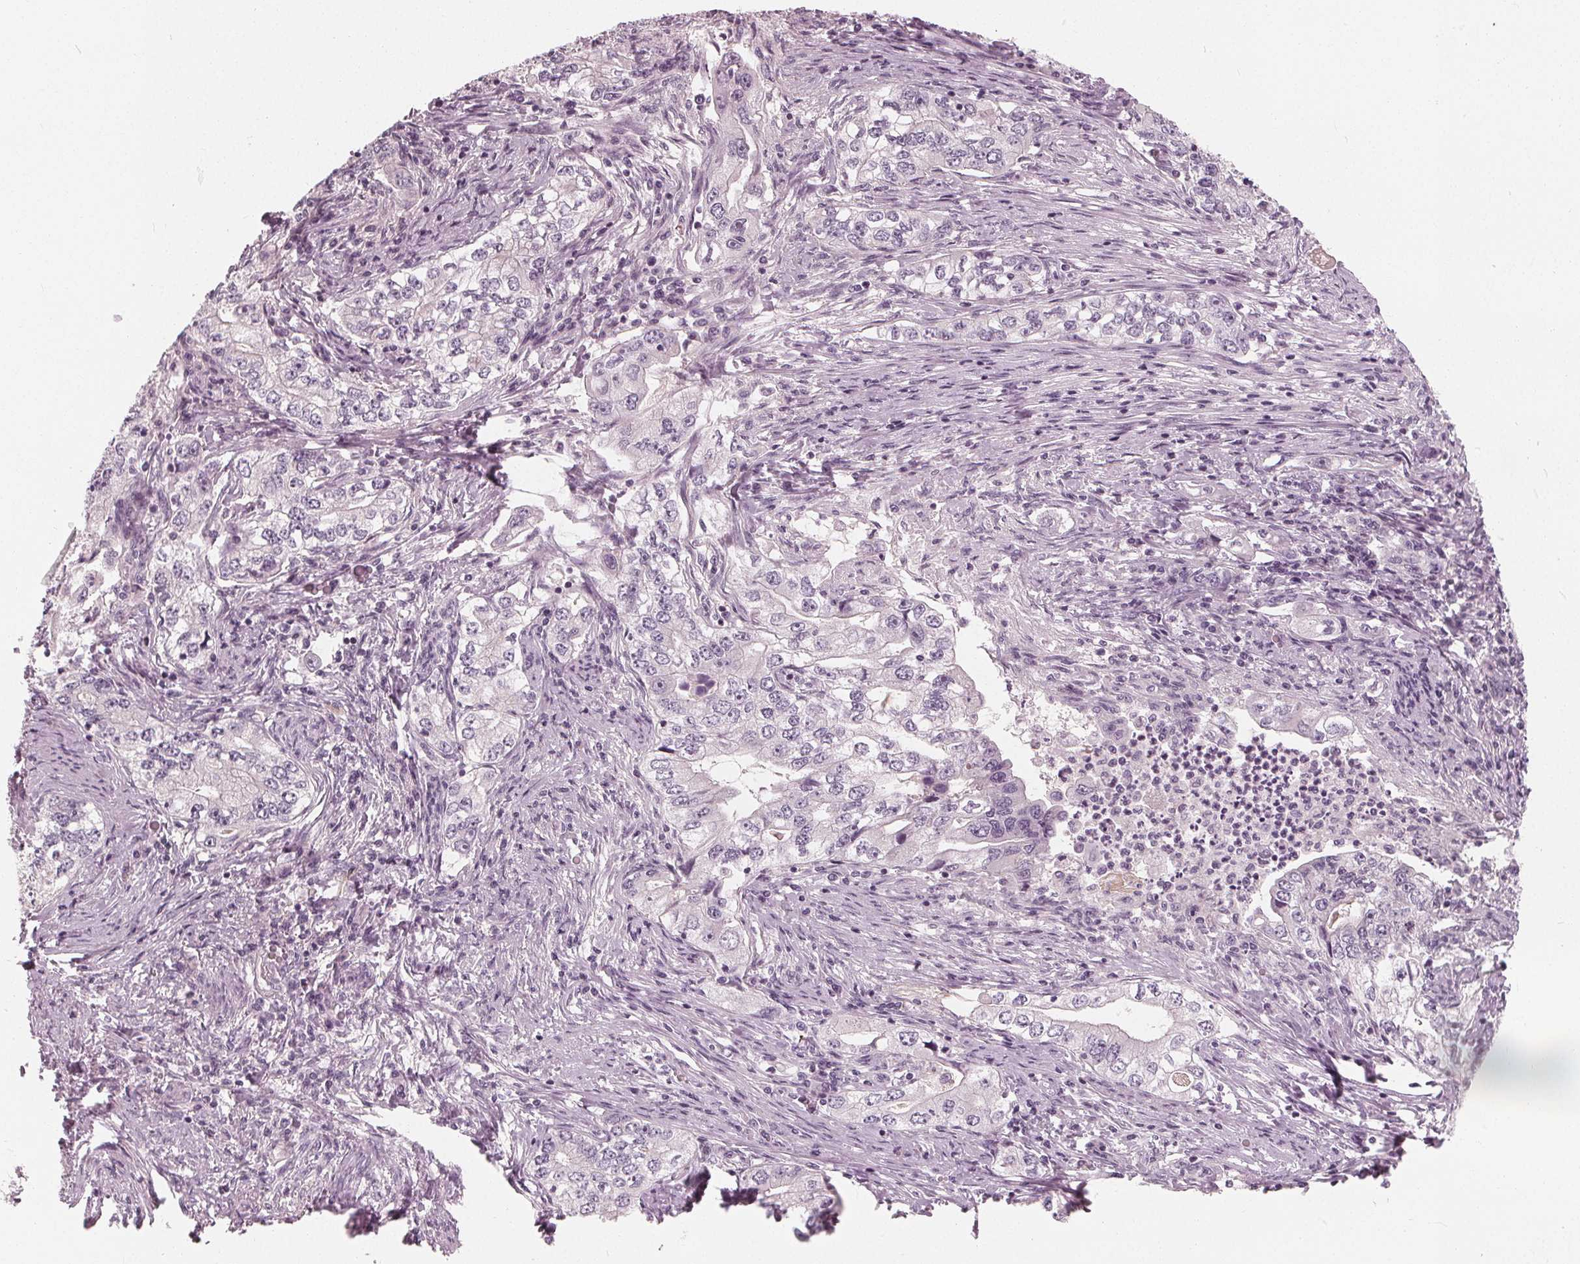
{"staining": {"intensity": "negative", "quantity": "none", "location": "none"}, "tissue": "stomach cancer", "cell_type": "Tumor cells", "image_type": "cancer", "snomed": [{"axis": "morphology", "description": "Adenocarcinoma, NOS"}, {"axis": "topography", "description": "Stomach, lower"}], "caption": "Histopathology image shows no significant protein positivity in tumor cells of stomach cancer.", "gene": "SAT2", "patient": {"sex": "female", "age": 72}}